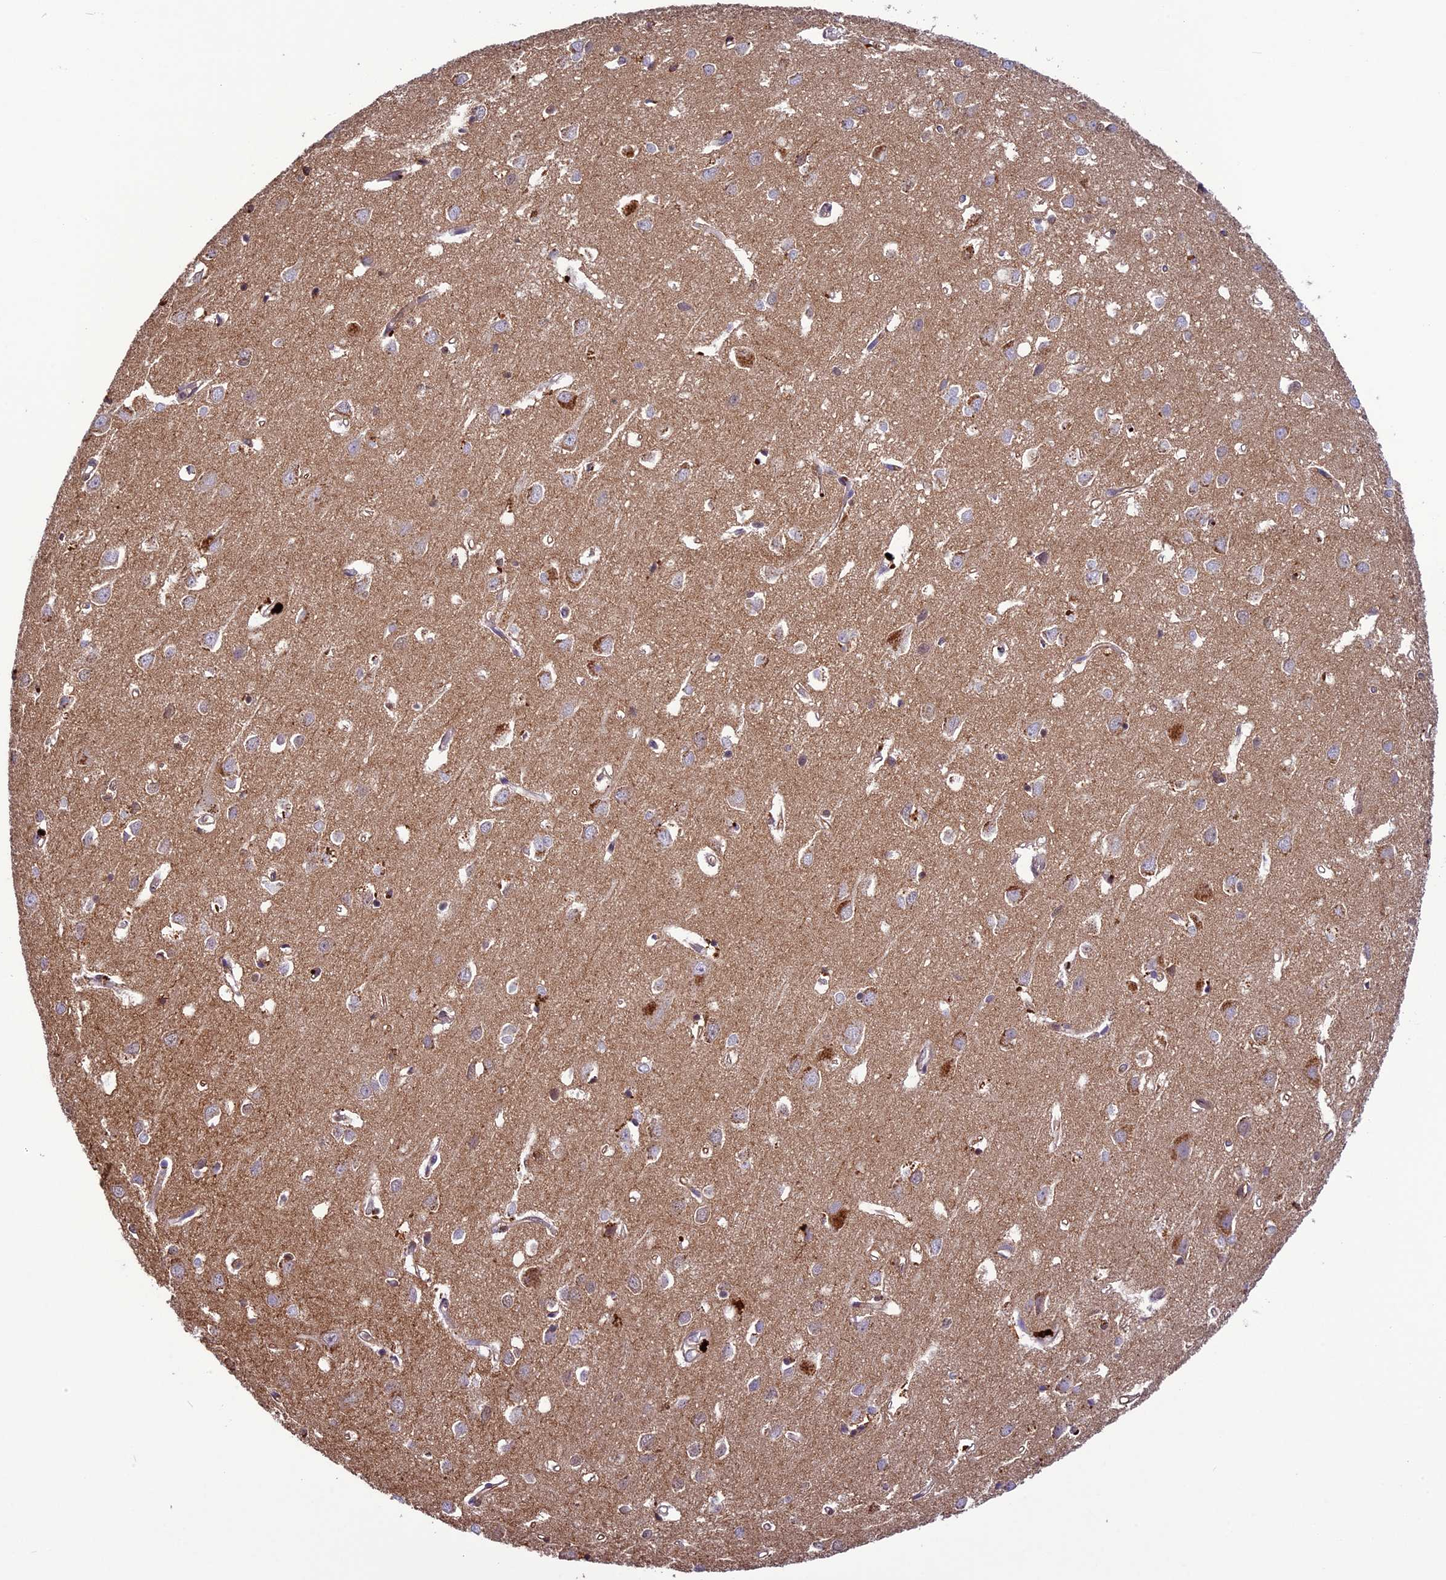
{"staining": {"intensity": "moderate", "quantity": "25%-75%", "location": "cytoplasmic/membranous,nuclear"}, "tissue": "cerebral cortex", "cell_type": "Endothelial cells", "image_type": "normal", "snomed": [{"axis": "morphology", "description": "Normal tissue, NOS"}, {"axis": "topography", "description": "Cerebral cortex"}], "caption": "Human cerebral cortex stained for a protein (brown) demonstrates moderate cytoplasmic/membranous,nuclear positive staining in approximately 25%-75% of endothelial cells.", "gene": "C3orf70", "patient": {"sex": "female", "age": 64}}